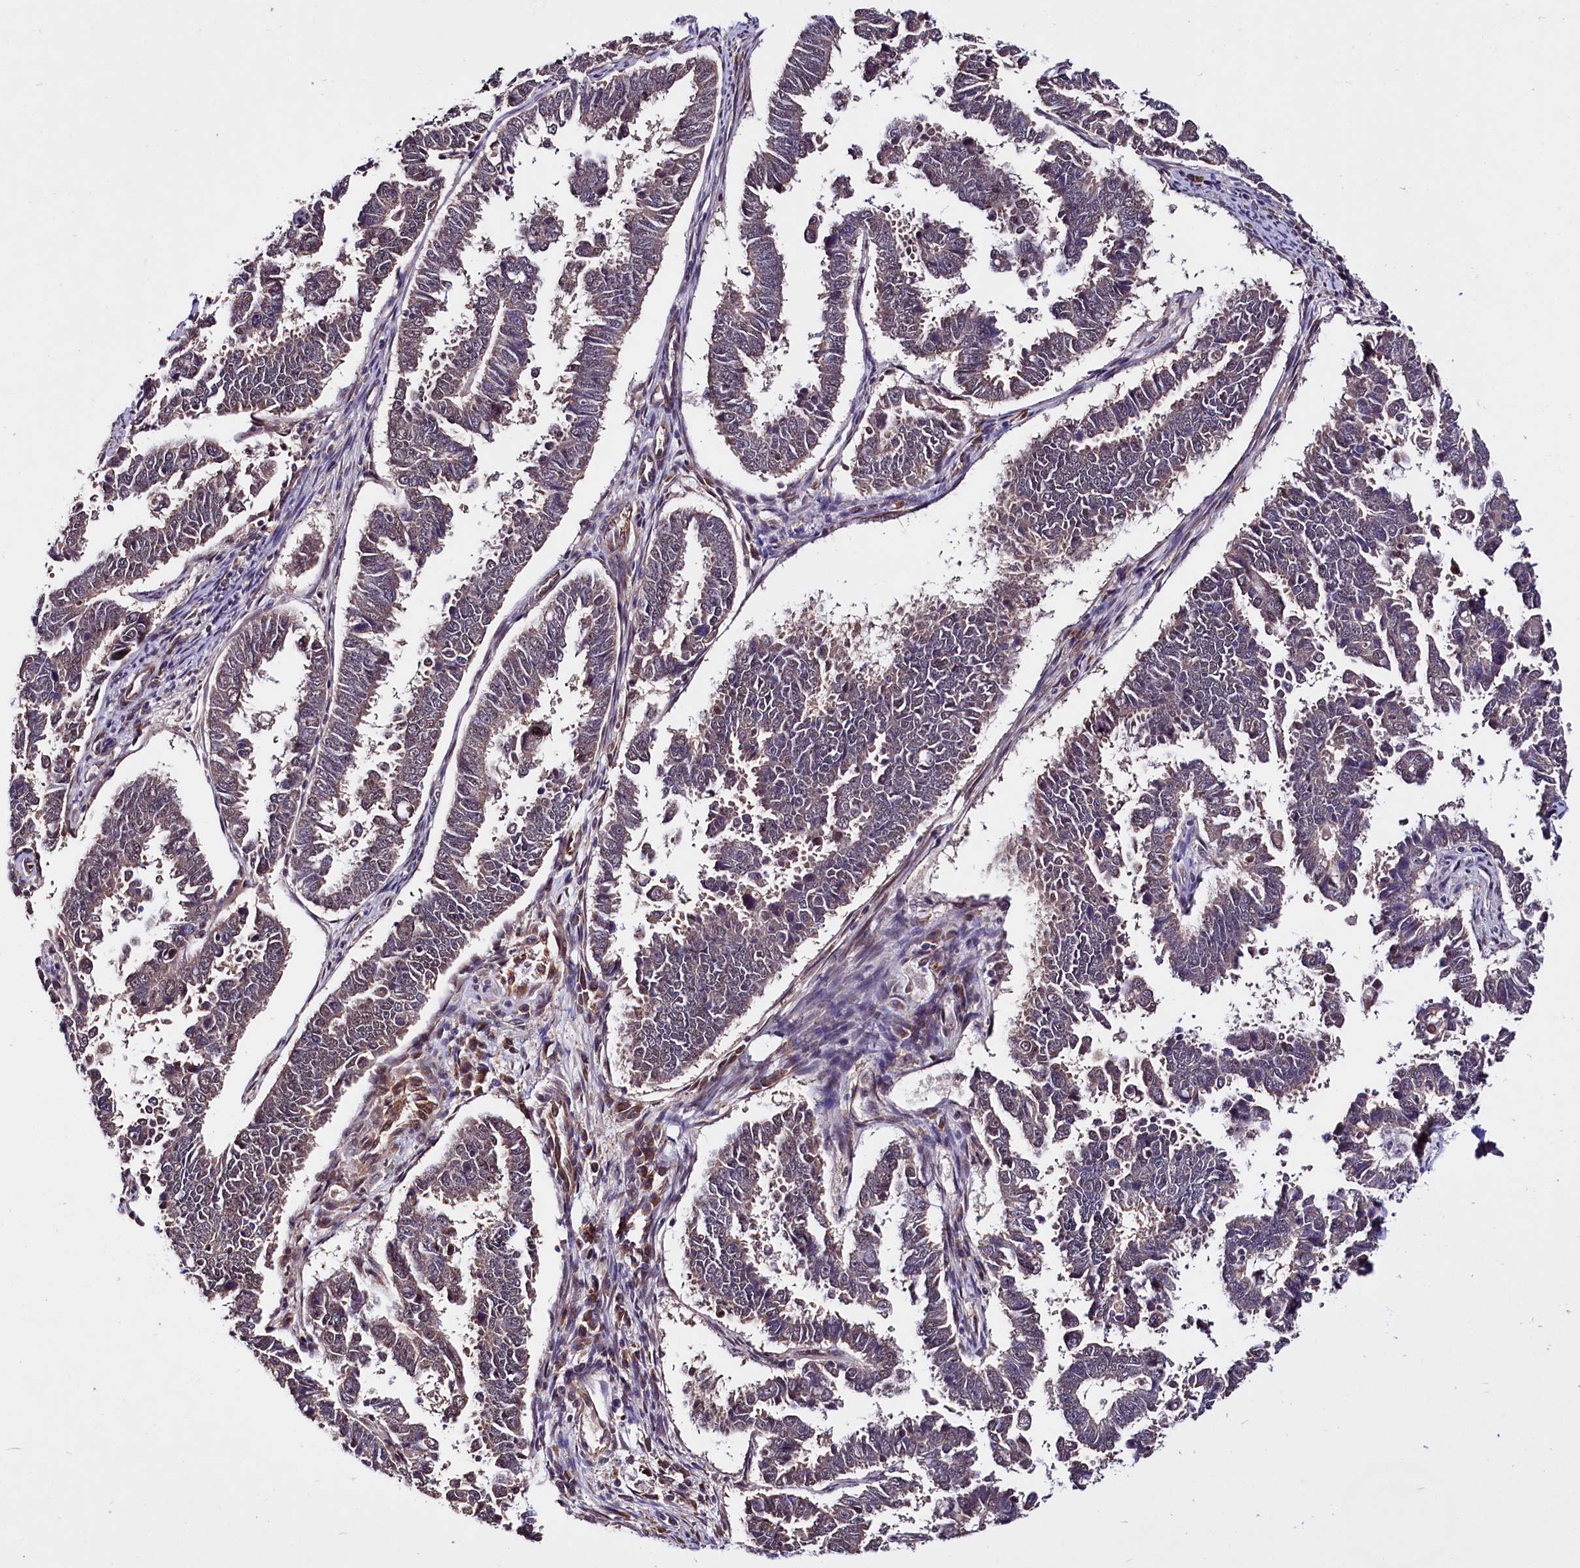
{"staining": {"intensity": "weak", "quantity": "<25%", "location": "cytoplasmic/membranous"}, "tissue": "endometrial cancer", "cell_type": "Tumor cells", "image_type": "cancer", "snomed": [{"axis": "morphology", "description": "Adenocarcinoma, NOS"}, {"axis": "topography", "description": "Endometrium"}], "caption": "This photomicrograph is of endometrial cancer (adenocarcinoma) stained with immunohistochemistry (IHC) to label a protein in brown with the nuclei are counter-stained blue. There is no expression in tumor cells.", "gene": "UBE3A", "patient": {"sex": "female", "age": 75}}